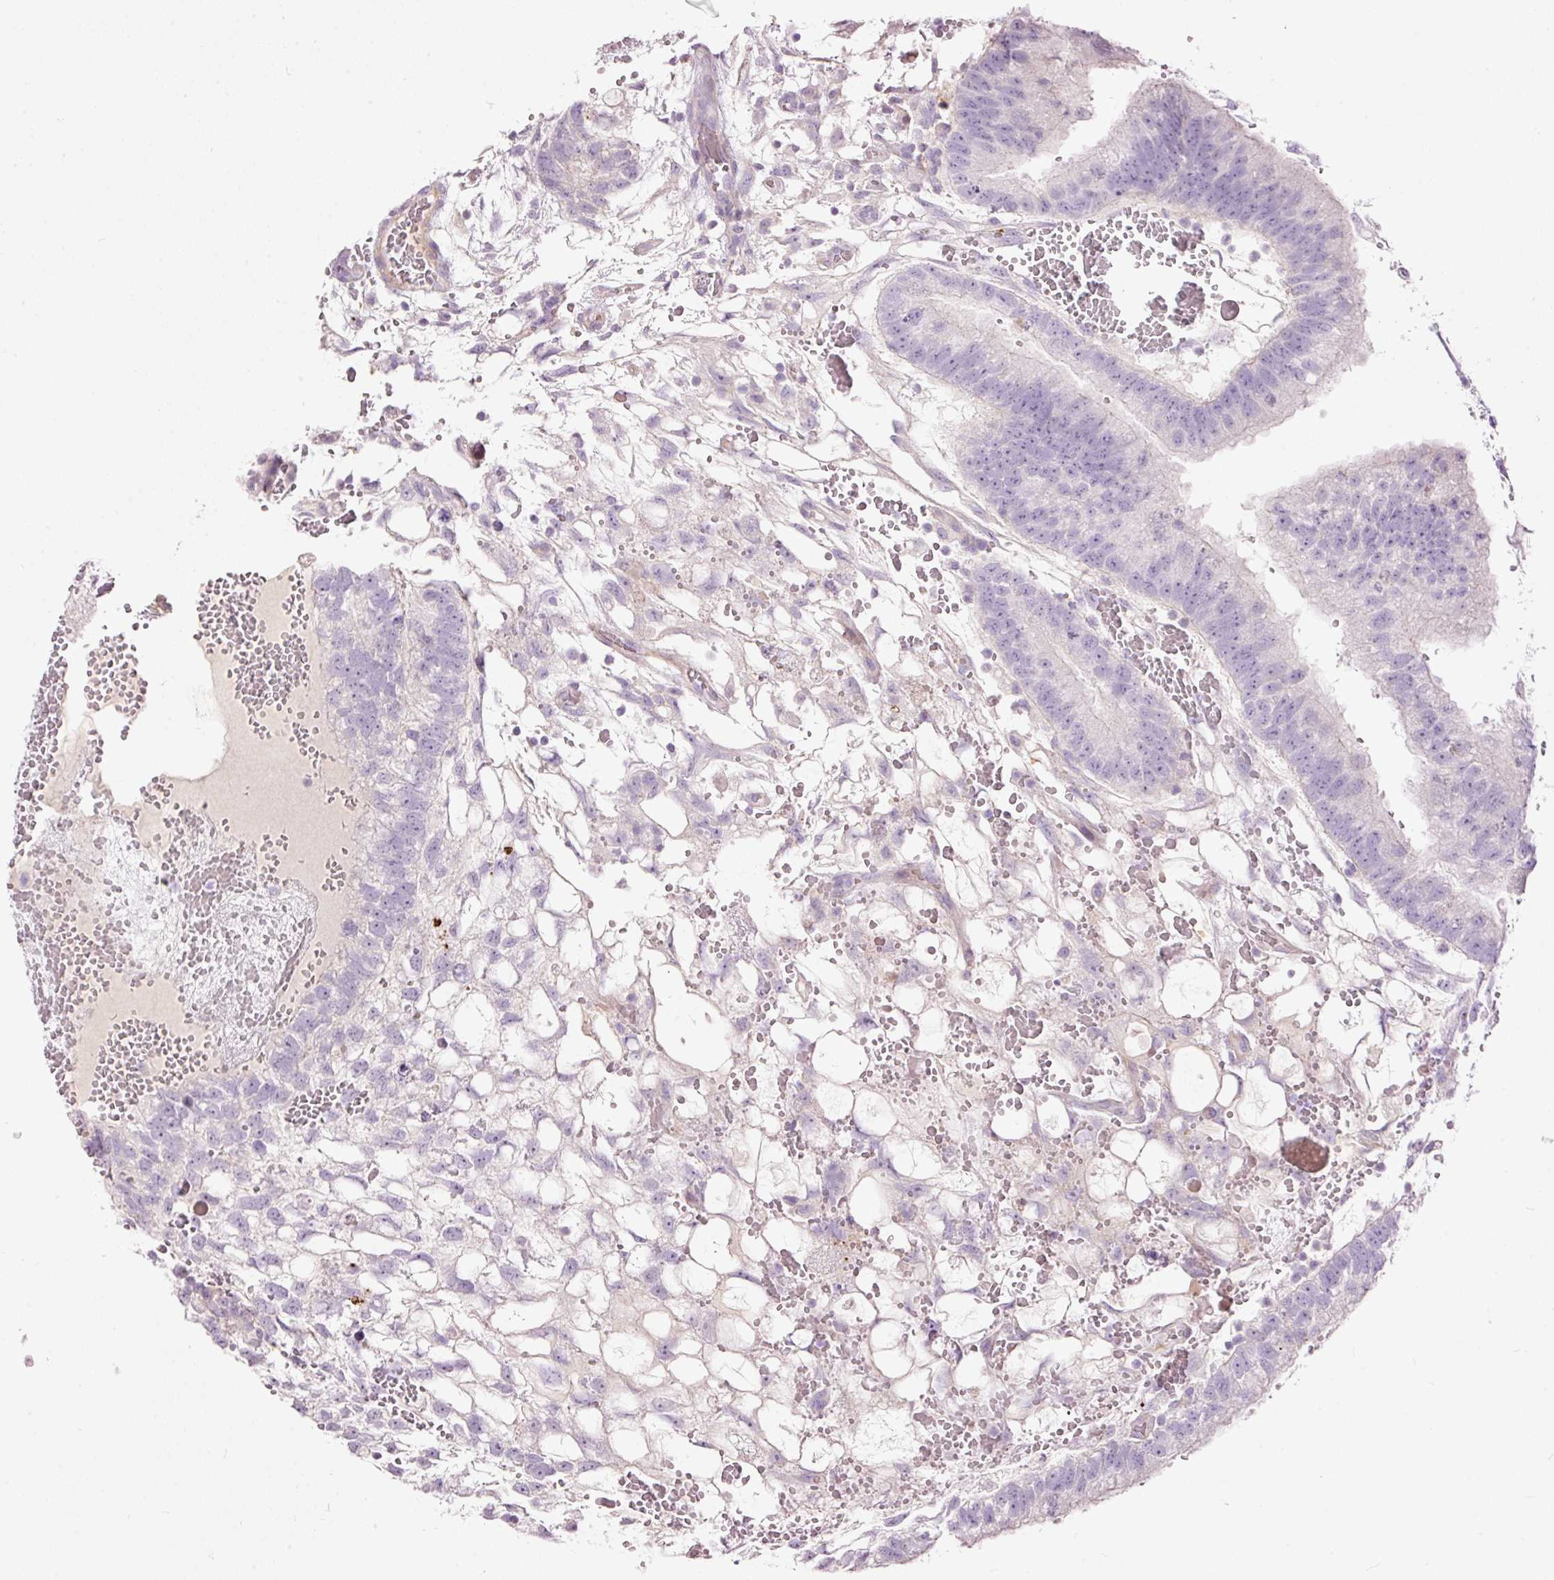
{"staining": {"intensity": "negative", "quantity": "none", "location": "none"}, "tissue": "testis cancer", "cell_type": "Tumor cells", "image_type": "cancer", "snomed": [{"axis": "morphology", "description": "Normal tissue, NOS"}, {"axis": "morphology", "description": "Carcinoma, Embryonal, NOS"}, {"axis": "topography", "description": "Testis"}], "caption": "This is a micrograph of IHC staining of testis embryonal carcinoma, which shows no positivity in tumor cells.", "gene": "FCRL4", "patient": {"sex": "male", "age": 32}}